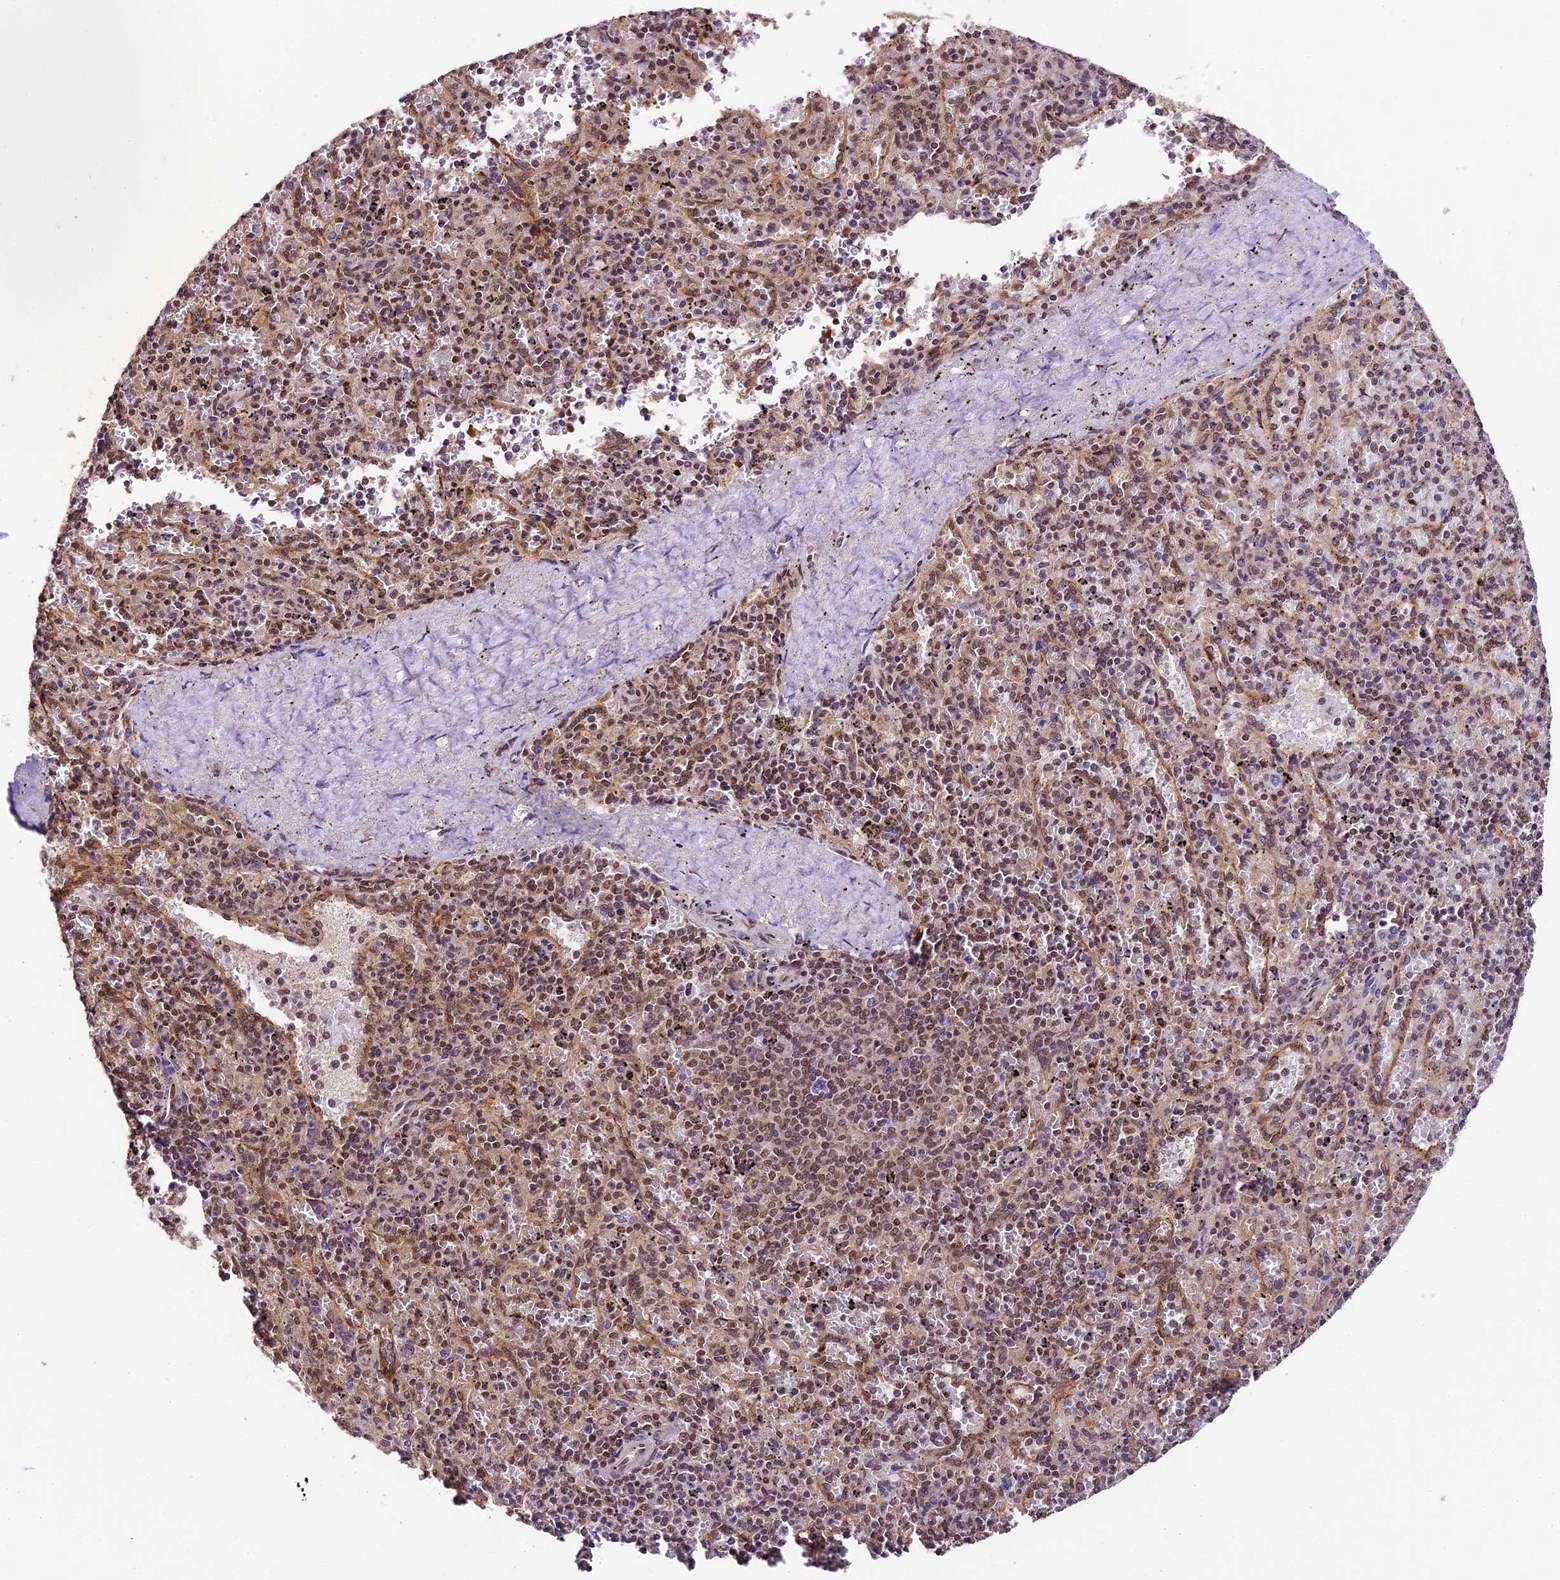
{"staining": {"intensity": "strong", "quantity": "25%-75%", "location": "nuclear"}, "tissue": "spleen", "cell_type": "Cells in red pulp", "image_type": "normal", "snomed": [{"axis": "morphology", "description": "Normal tissue, NOS"}, {"axis": "topography", "description": "Spleen"}], "caption": "Immunohistochemical staining of normal human spleen demonstrates high levels of strong nuclear expression in approximately 25%-75% of cells in red pulp.", "gene": "TRIM22", "patient": {"sex": "male", "age": 82}}